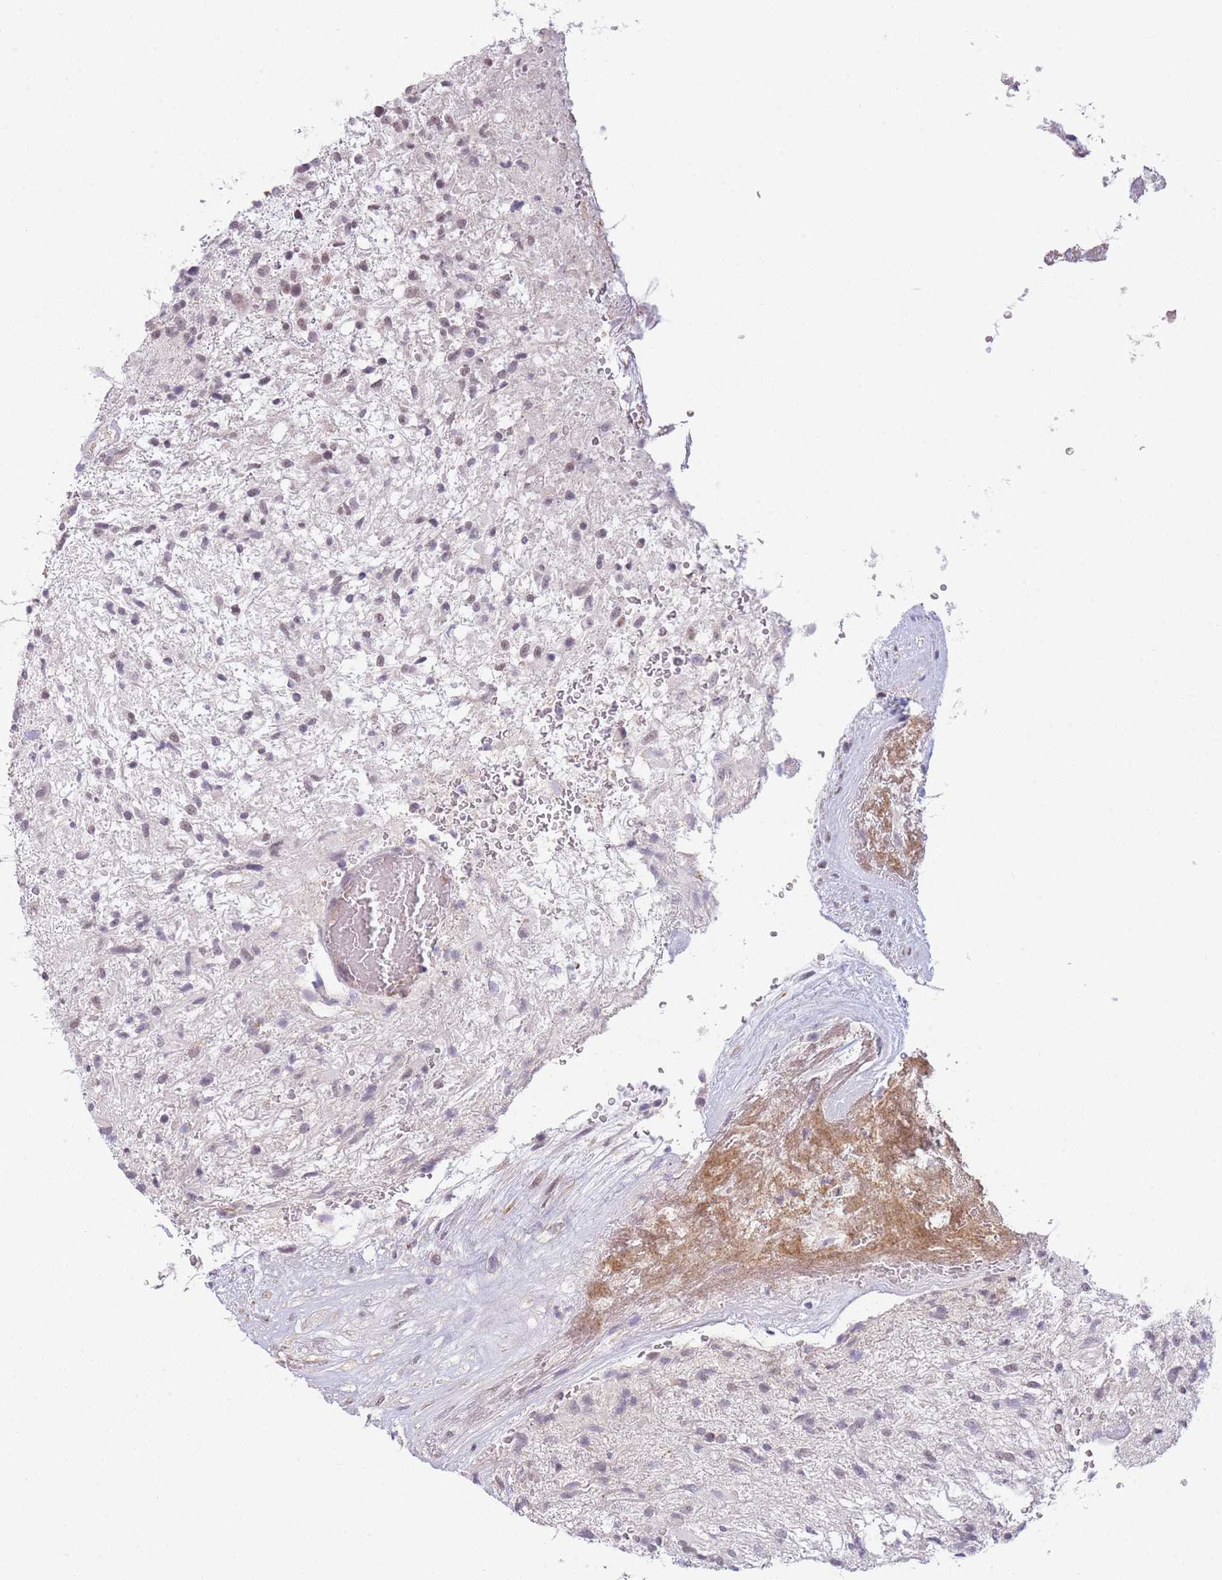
{"staining": {"intensity": "moderate", "quantity": "25%-75%", "location": "nuclear"}, "tissue": "glioma", "cell_type": "Tumor cells", "image_type": "cancer", "snomed": [{"axis": "morphology", "description": "Glioma, malignant, High grade"}, {"axis": "topography", "description": "Brain"}], "caption": "The micrograph shows staining of malignant high-grade glioma, revealing moderate nuclear protein staining (brown color) within tumor cells.", "gene": "SIN3B", "patient": {"sex": "male", "age": 56}}